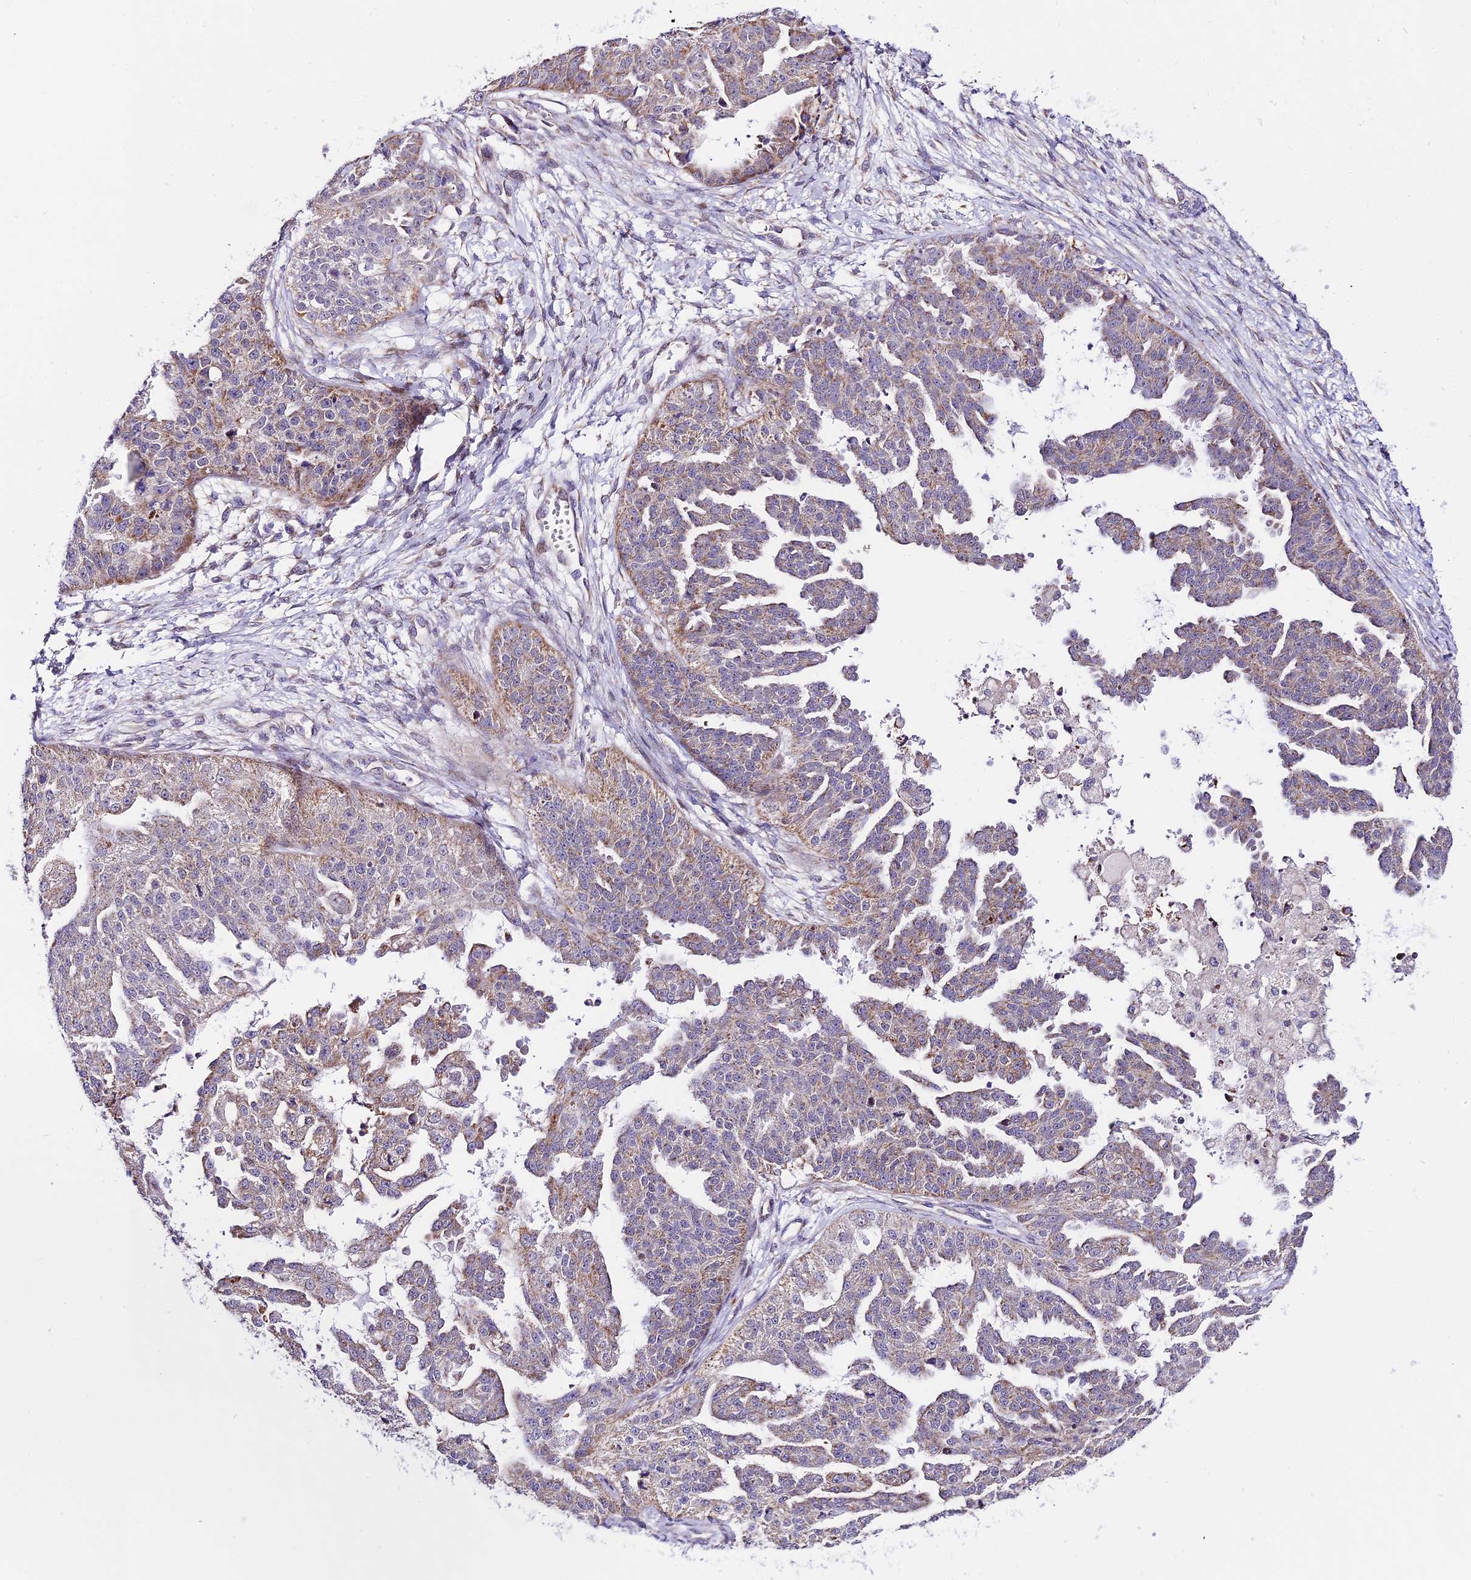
{"staining": {"intensity": "weak", "quantity": ">75%", "location": "cytoplasmic/membranous"}, "tissue": "ovarian cancer", "cell_type": "Tumor cells", "image_type": "cancer", "snomed": [{"axis": "morphology", "description": "Cystadenocarcinoma, serous, NOS"}, {"axis": "topography", "description": "Ovary"}], "caption": "Brown immunohistochemical staining in human ovarian cancer displays weak cytoplasmic/membranous staining in about >75% of tumor cells.", "gene": "ATP5PB", "patient": {"sex": "female", "age": 58}}